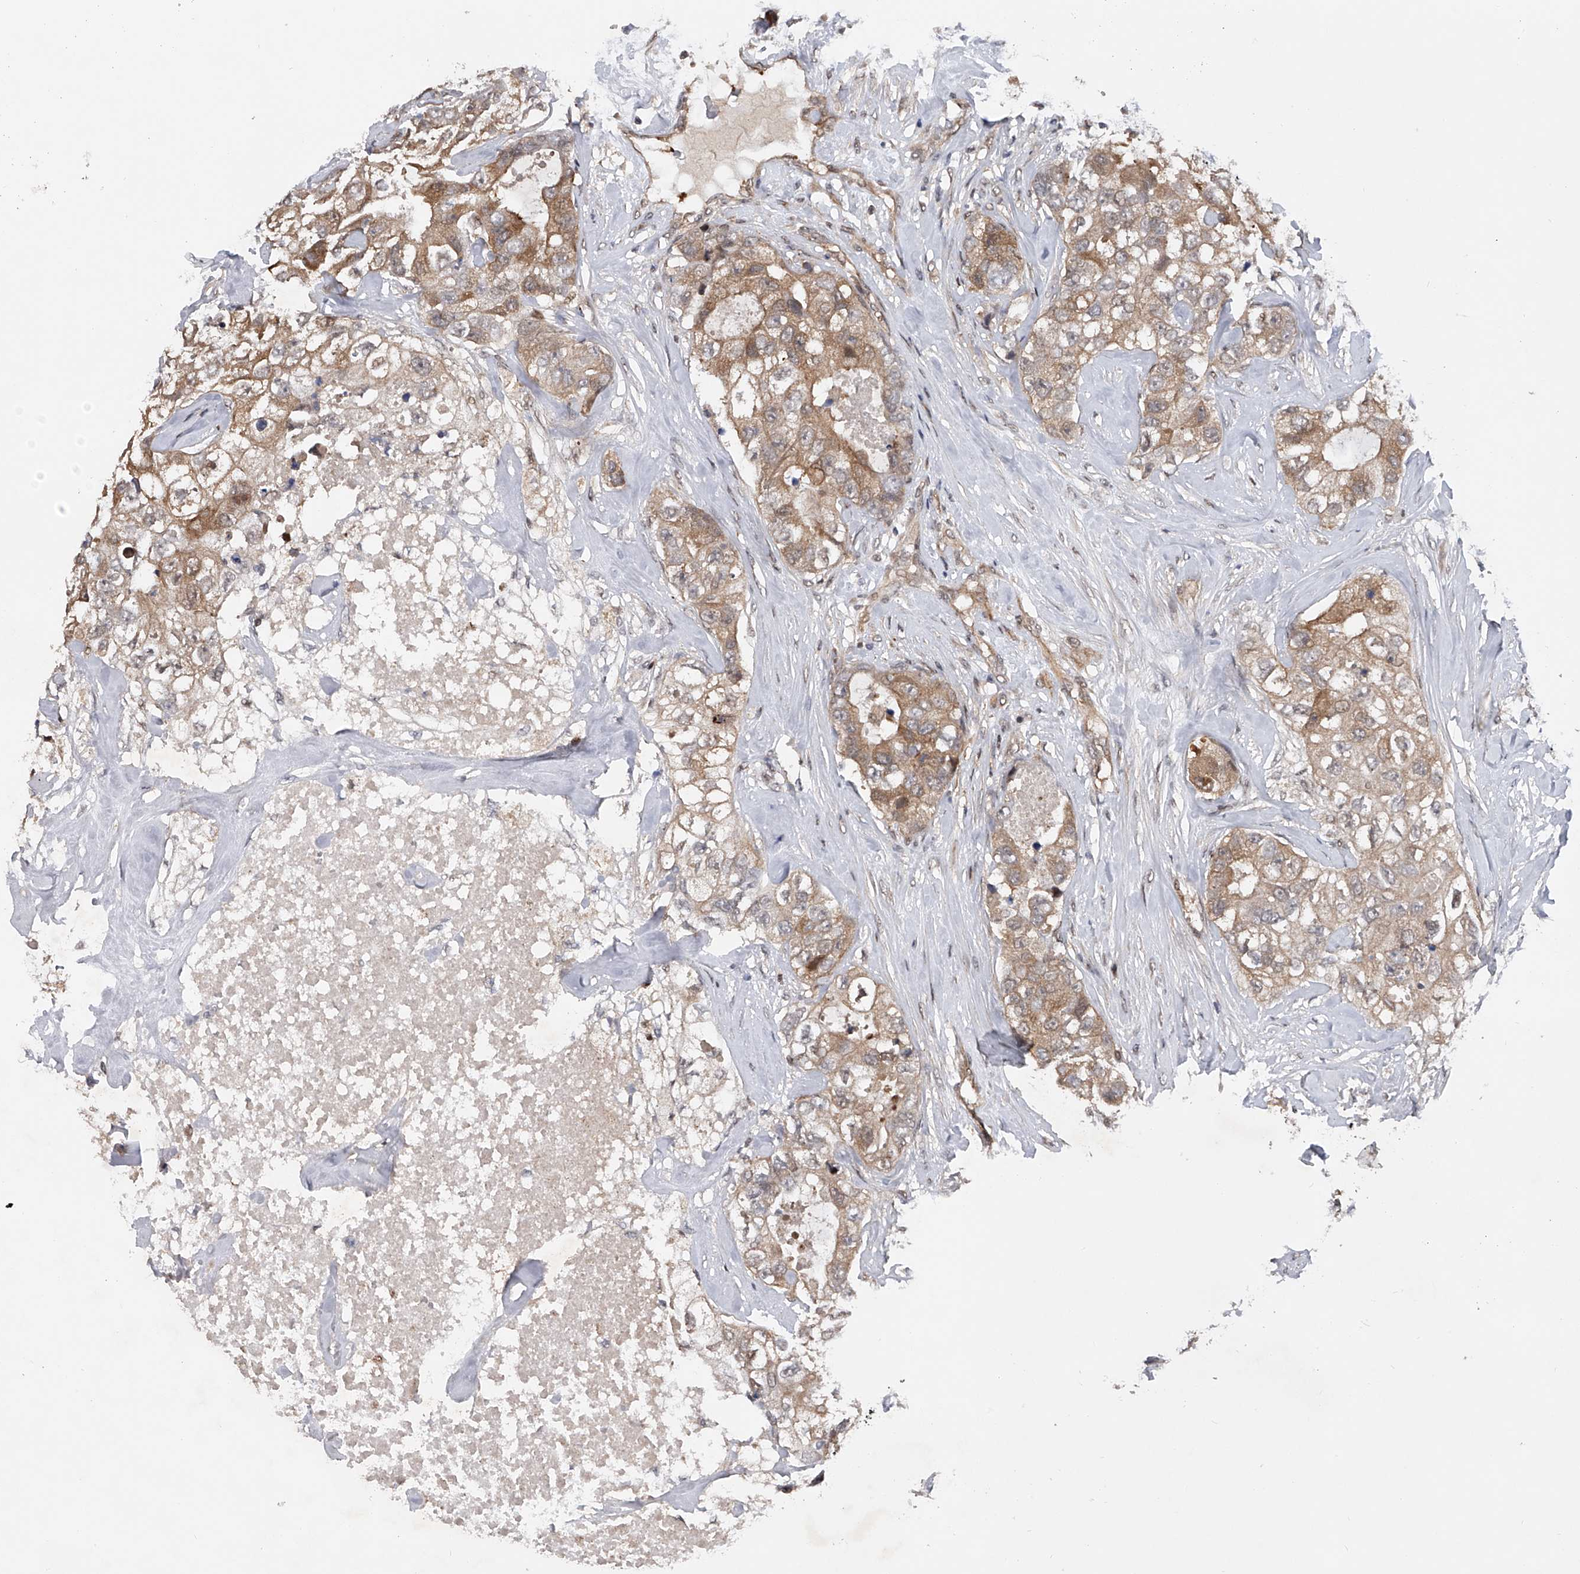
{"staining": {"intensity": "moderate", "quantity": ">75%", "location": "cytoplasmic/membranous"}, "tissue": "breast cancer", "cell_type": "Tumor cells", "image_type": "cancer", "snomed": [{"axis": "morphology", "description": "Duct carcinoma"}, {"axis": "topography", "description": "Breast"}], "caption": "Breast cancer tissue shows moderate cytoplasmic/membranous positivity in about >75% of tumor cells, visualized by immunohistochemistry. The staining was performed using DAB, with brown indicating positive protein expression. Nuclei are stained blue with hematoxylin.", "gene": "RWDD2A", "patient": {"sex": "female", "age": 62}}